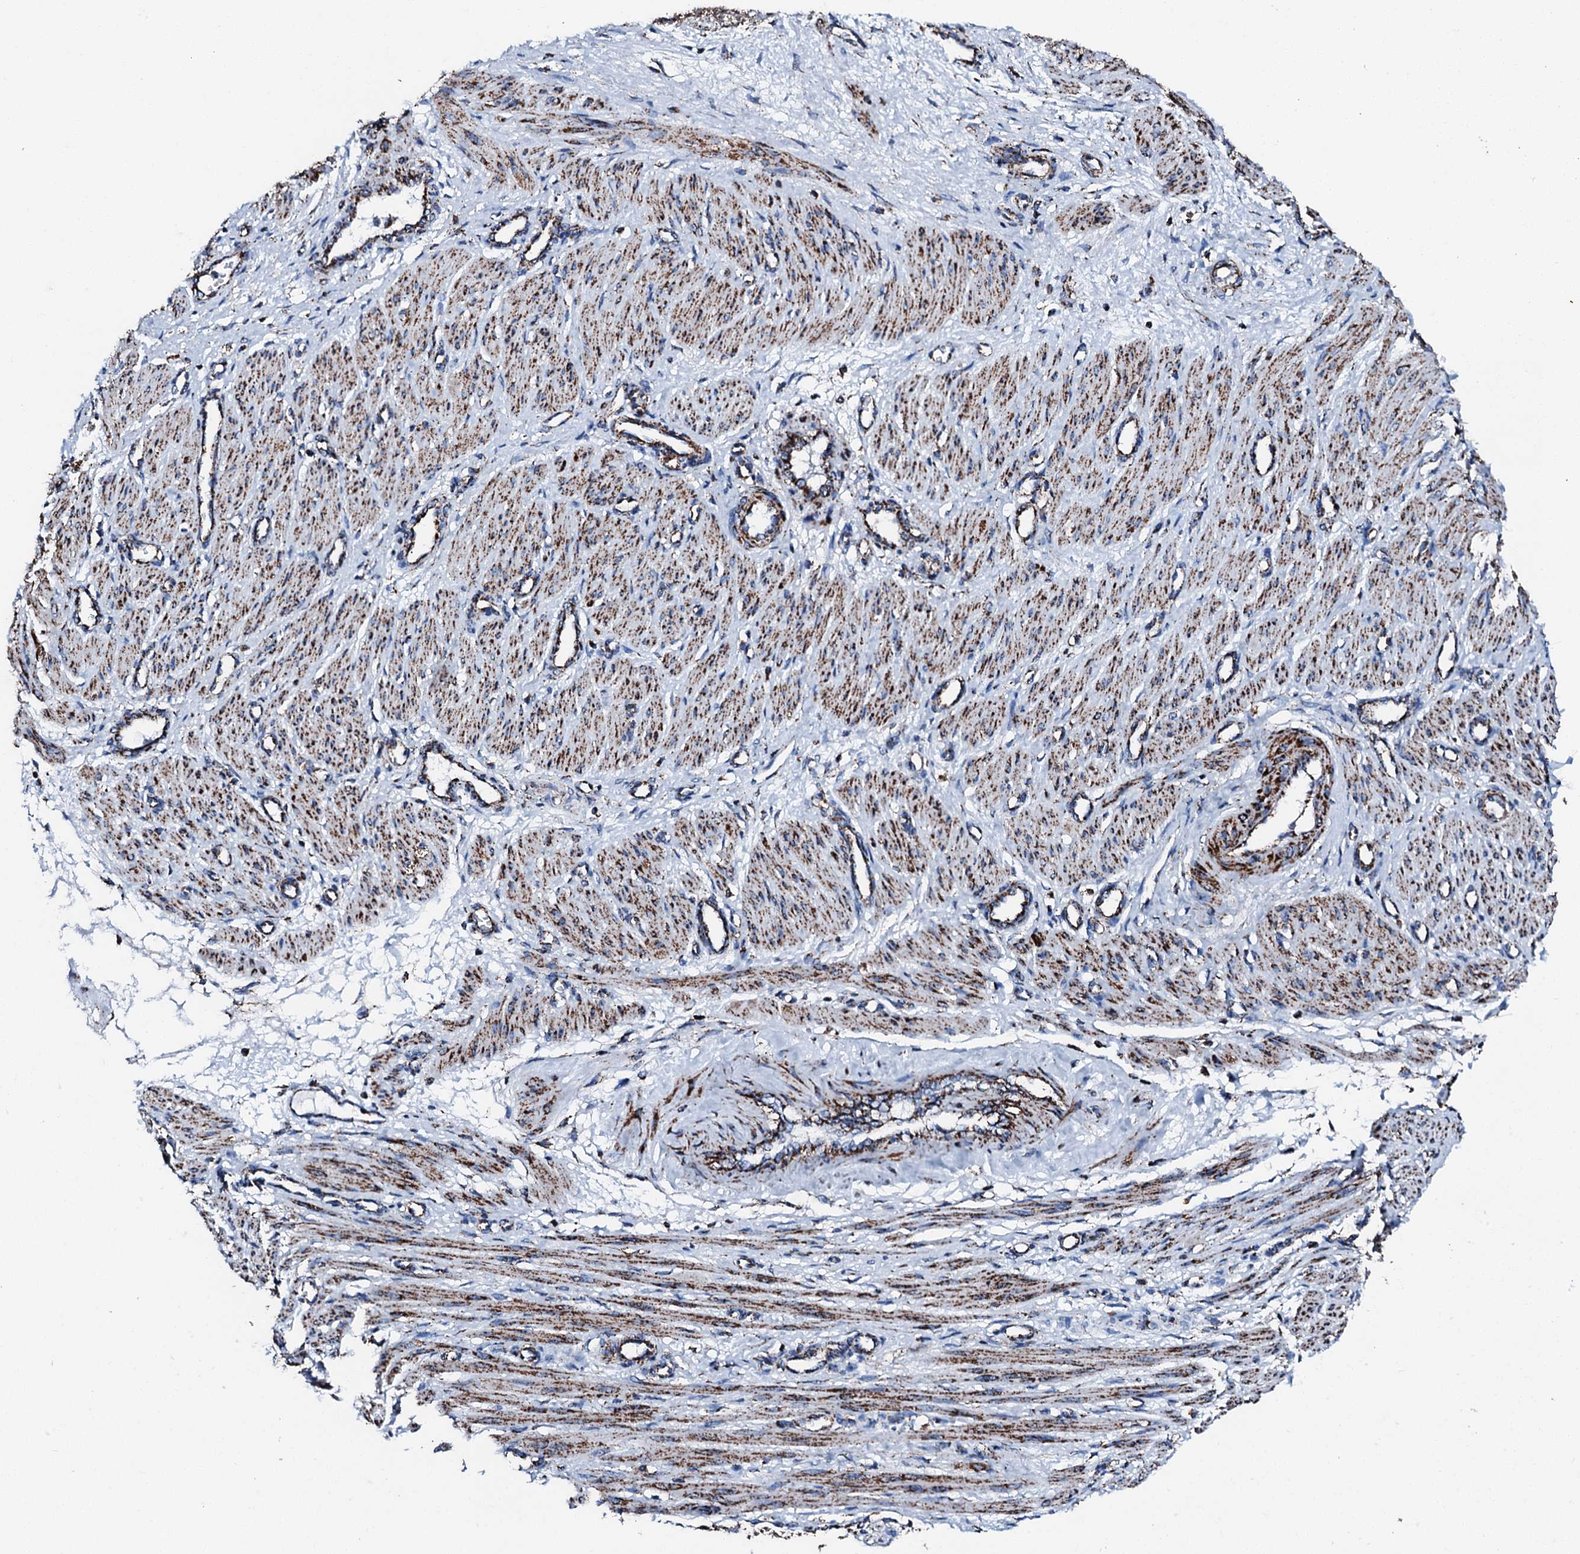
{"staining": {"intensity": "strong", "quantity": ">75%", "location": "cytoplasmic/membranous"}, "tissue": "smooth muscle", "cell_type": "Smooth muscle cells", "image_type": "normal", "snomed": [{"axis": "morphology", "description": "Normal tissue, NOS"}, {"axis": "topography", "description": "Endometrium"}], "caption": "High-power microscopy captured an immunohistochemistry image of benign smooth muscle, revealing strong cytoplasmic/membranous expression in approximately >75% of smooth muscle cells.", "gene": "HADH", "patient": {"sex": "female", "age": 33}}